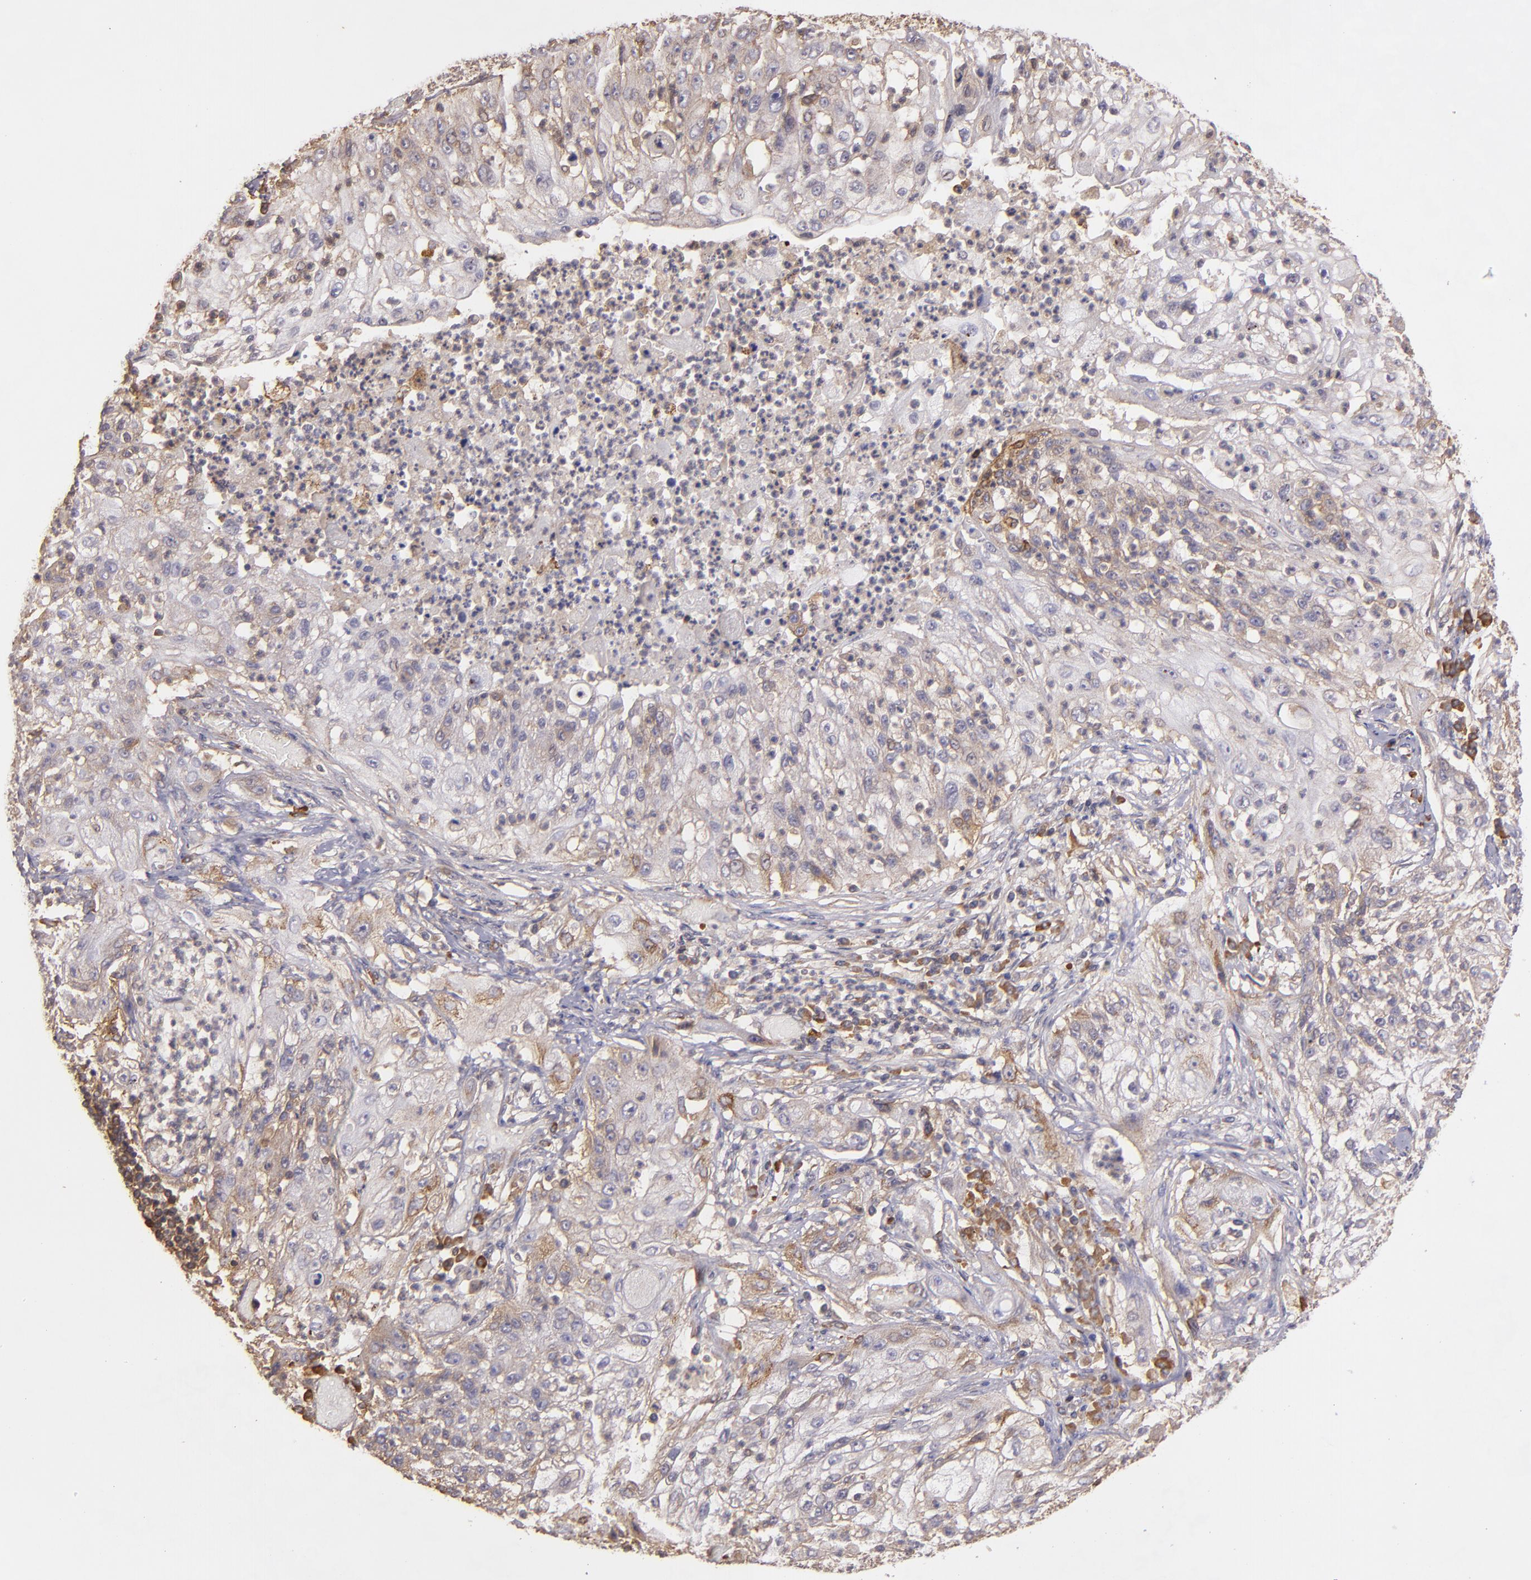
{"staining": {"intensity": "moderate", "quantity": "25%-75%", "location": "cytoplasmic/membranous"}, "tissue": "lung cancer", "cell_type": "Tumor cells", "image_type": "cancer", "snomed": [{"axis": "morphology", "description": "Inflammation, NOS"}, {"axis": "morphology", "description": "Squamous cell carcinoma, NOS"}, {"axis": "topography", "description": "Lymph node"}, {"axis": "topography", "description": "Soft tissue"}, {"axis": "topography", "description": "Lung"}], "caption": "Protein expression analysis of human squamous cell carcinoma (lung) reveals moderate cytoplasmic/membranous positivity in about 25%-75% of tumor cells. (Brightfield microscopy of DAB IHC at high magnification).", "gene": "ECE1", "patient": {"sex": "male", "age": 66}}